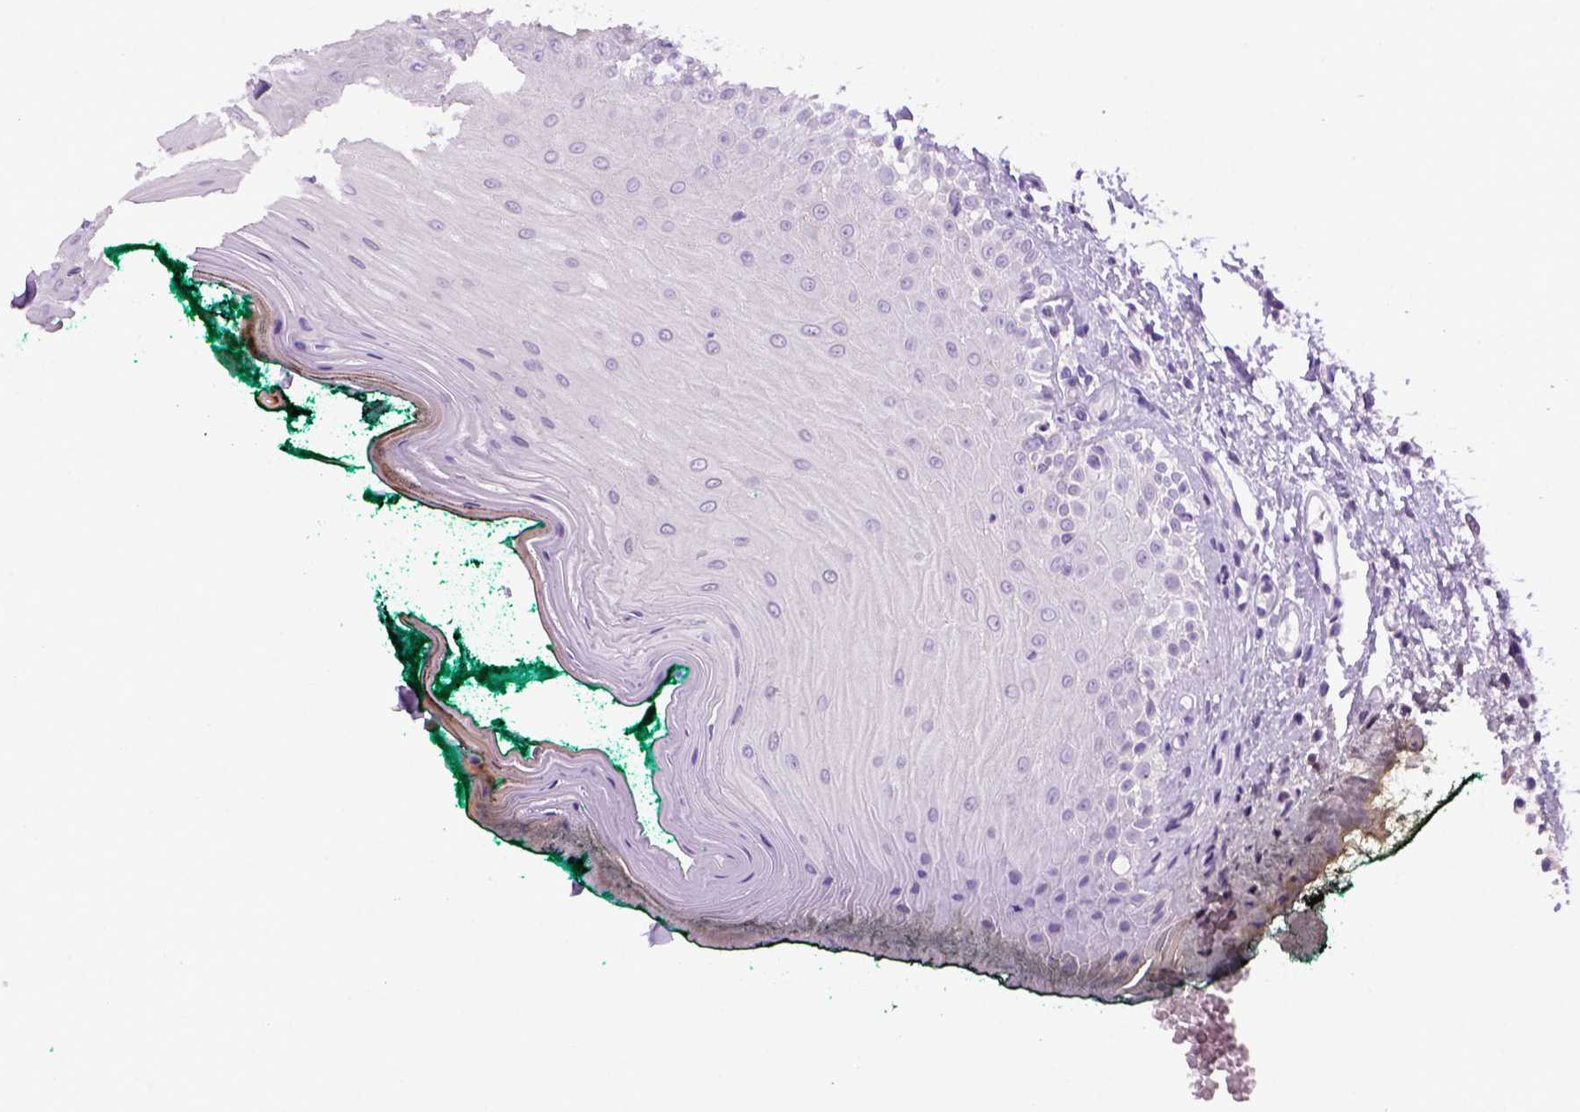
{"staining": {"intensity": "negative", "quantity": "none", "location": "none"}, "tissue": "oral mucosa", "cell_type": "Squamous epithelial cells", "image_type": "normal", "snomed": [{"axis": "morphology", "description": "Normal tissue, NOS"}, {"axis": "topography", "description": "Oral tissue"}], "caption": "Unremarkable oral mucosa was stained to show a protein in brown. There is no significant staining in squamous epithelial cells. The staining was performed using DAB (3,3'-diaminobenzidine) to visualize the protein expression in brown, while the nuclei were stained in blue with hematoxylin (Magnification: 20x).", "gene": "SGCG", "patient": {"sex": "female", "age": 83}}